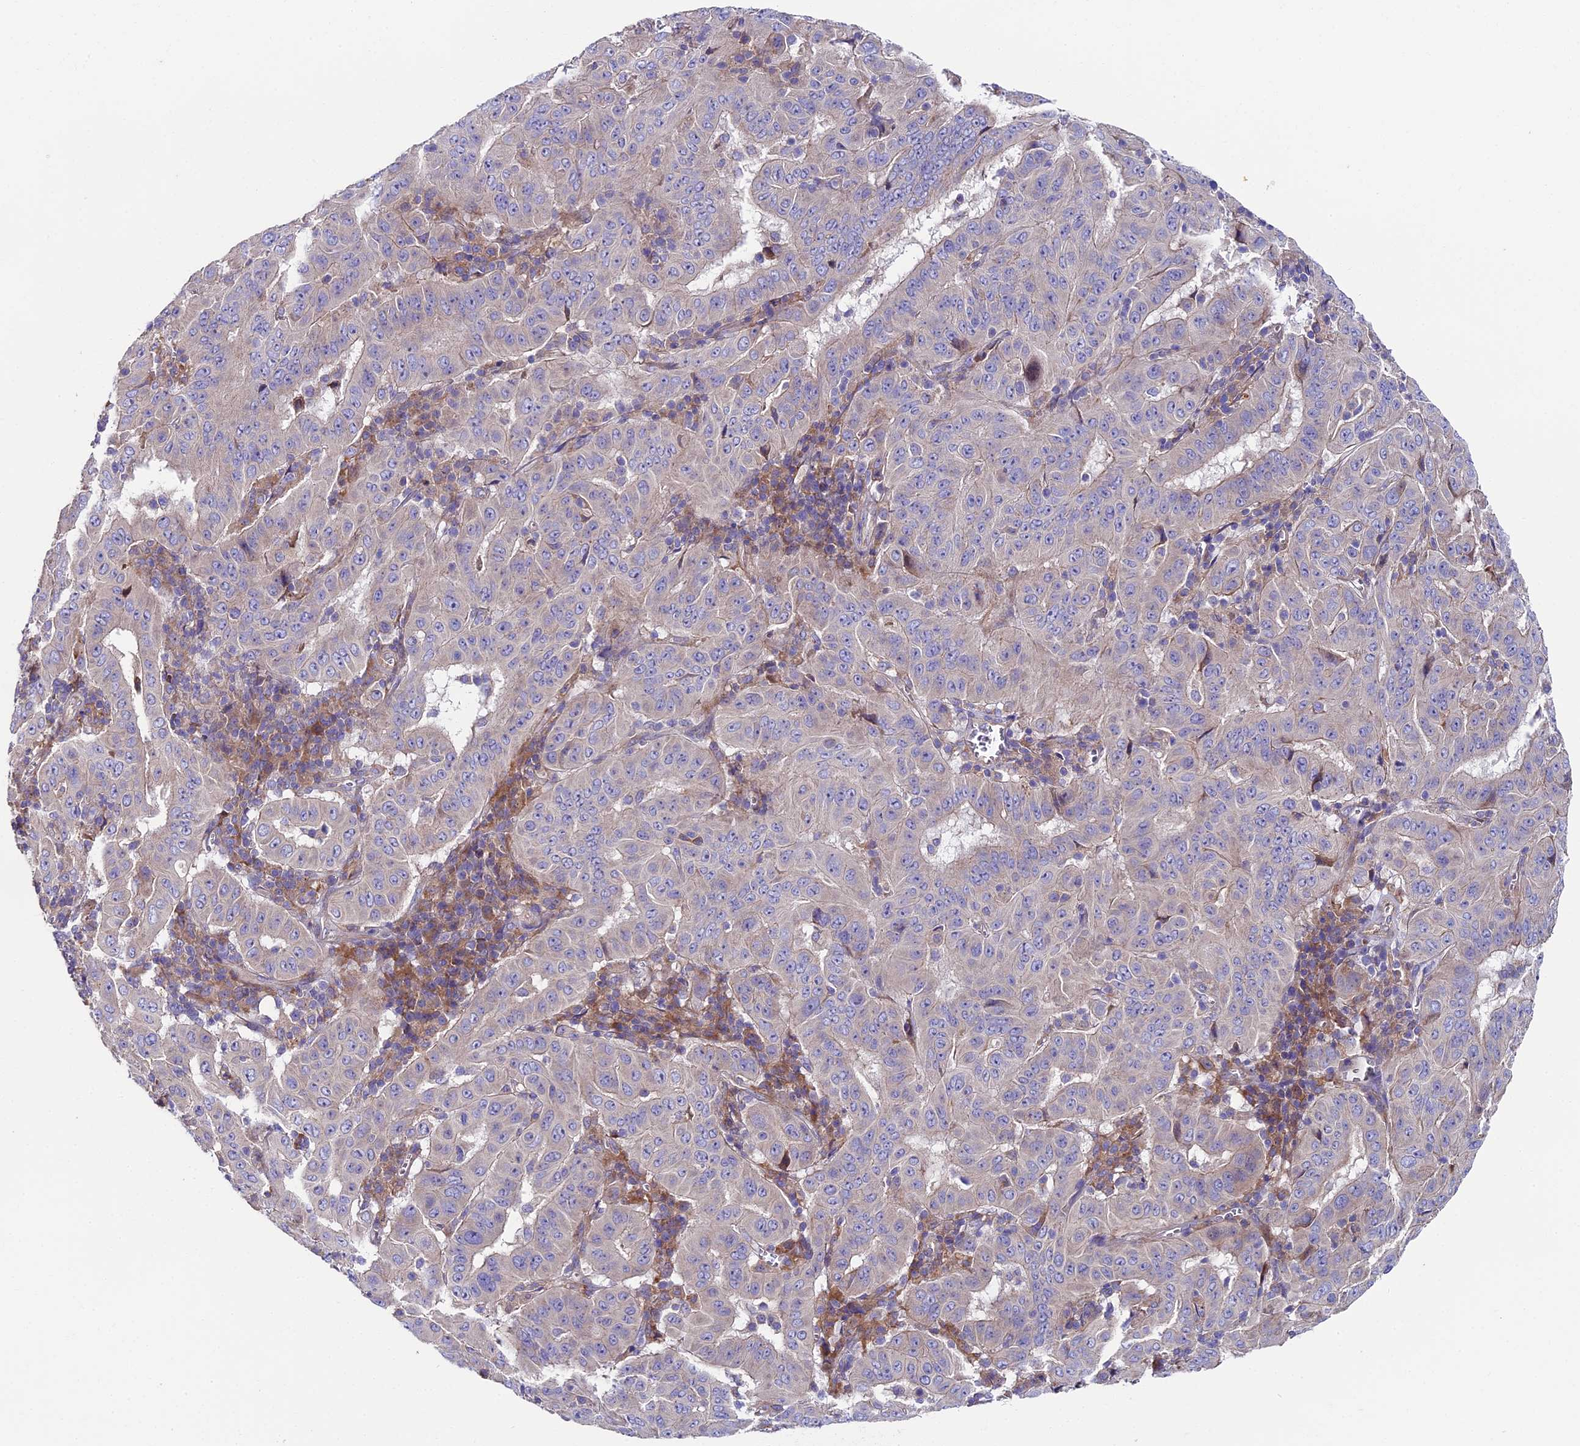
{"staining": {"intensity": "negative", "quantity": "none", "location": "none"}, "tissue": "pancreatic cancer", "cell_type": "Tumor cells", "image_type": "cancer", "snomed": [{"axis": "morphology", "description": "Adenocarcinoma, NOS"}, {"axis": "topography", "description": "Pancreas"}], "caption": "The IHC photomicrograph has no significant staining in tumor cells of pancreatic adenocarcinoma tissue. Nuclei are stained in blue.", "gene": "PIGU", "patient": {"sex": "male", "age": 63}}